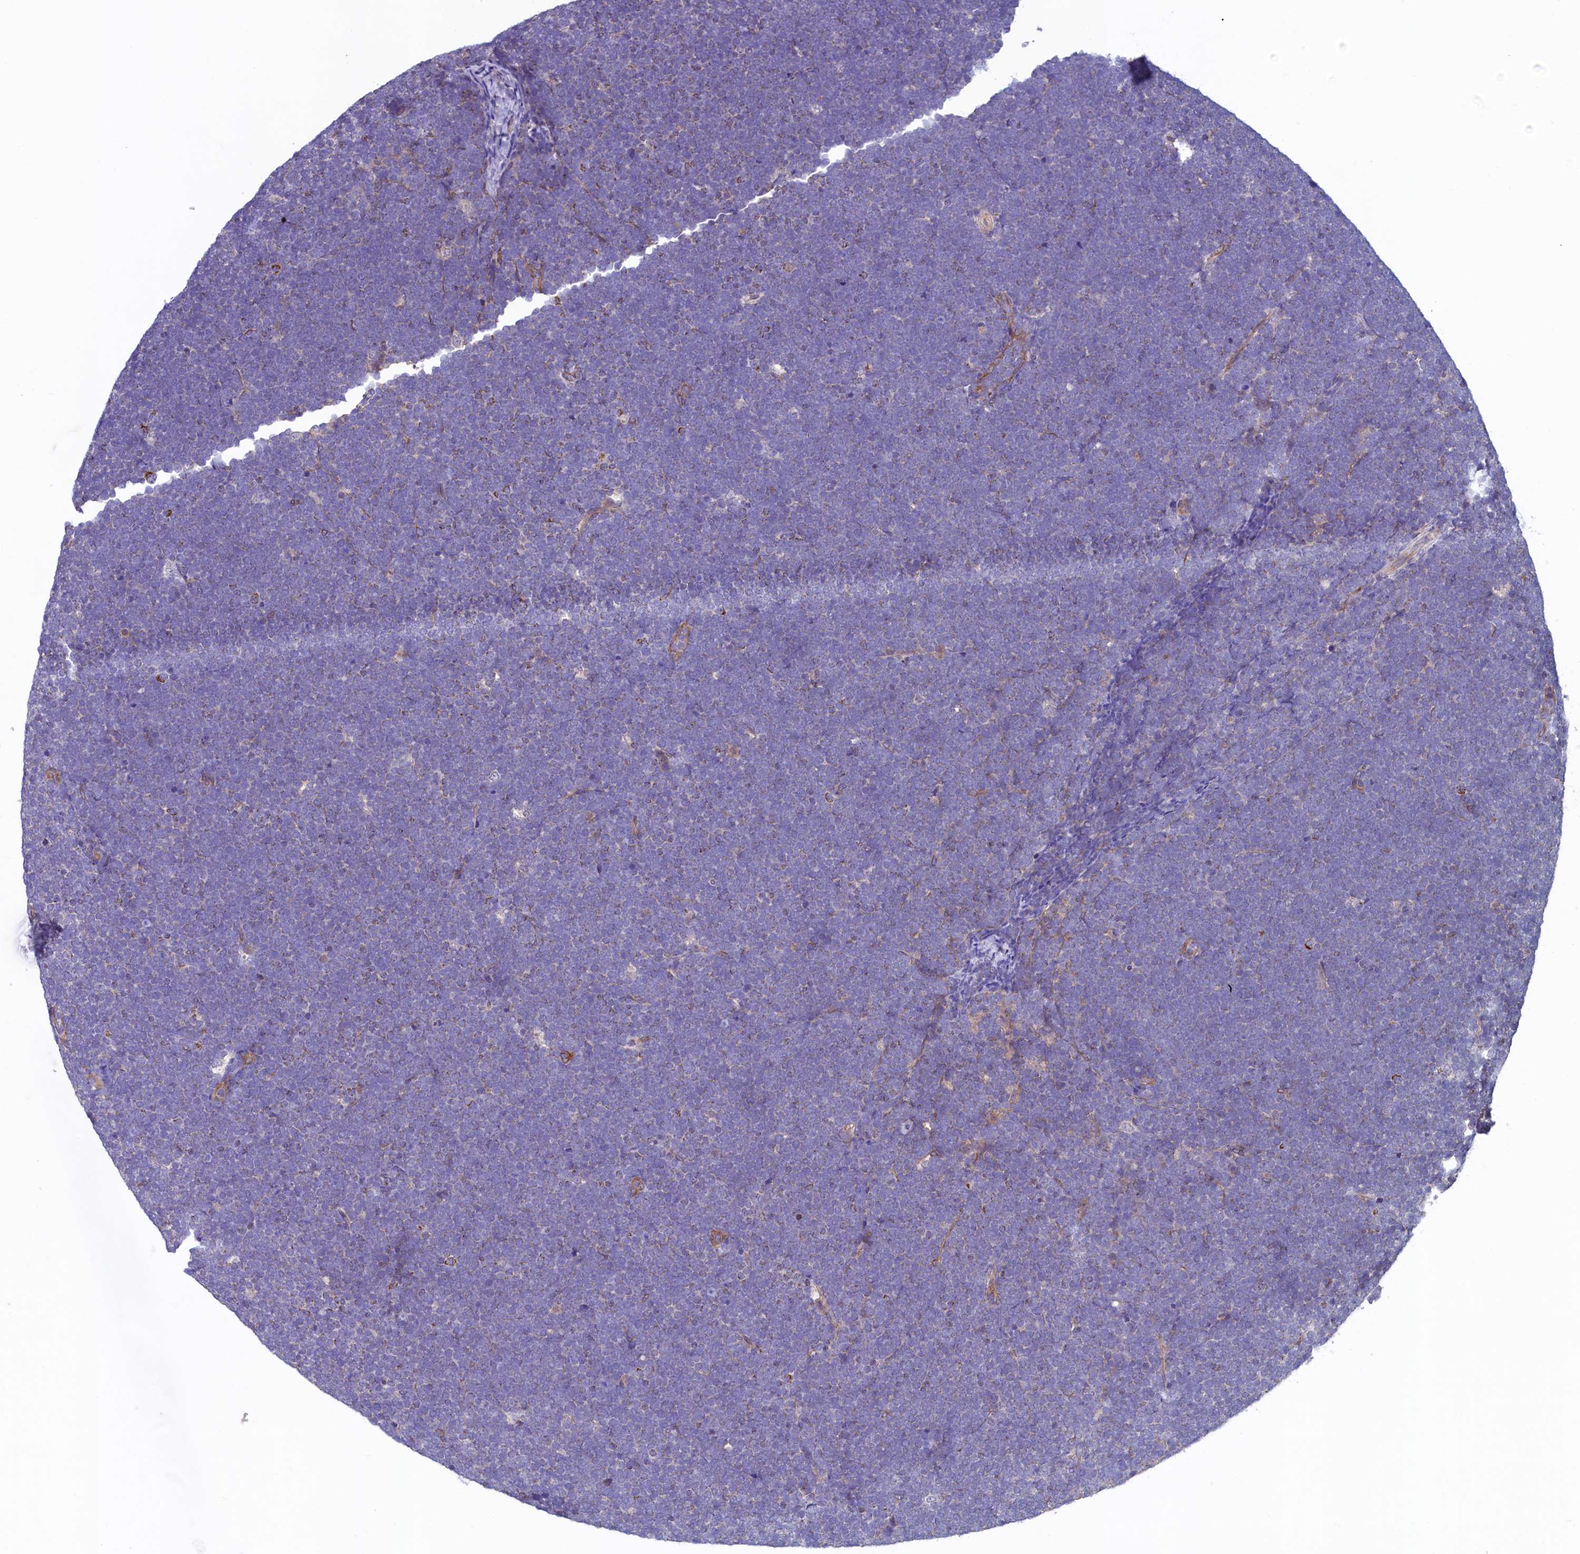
{"staining": {"intensity": "negative", "quantity": "none", "location": "none"}, "tissue": "lymphoma", "cell_type": "Tumor cells", "image_type": "cancer", "snomed": [{"axis": "morphology", "description": "Malignant lymphoma, non-Hodgkin's type, High grade"}, {"axis": "topography", "description": "Lymph node"}], "caption": "Malignant lymphoma, non-Hodgkin's type (high-grade) was stained to show a protein in brown. There is no significant staining in tumor cells. (DAB (3,3'-diaminobenzidine) immunohistochemistry (IHC), high magnification).", "gene": "SPATA2L", "patient": {"sex": "male", "age": 13}}